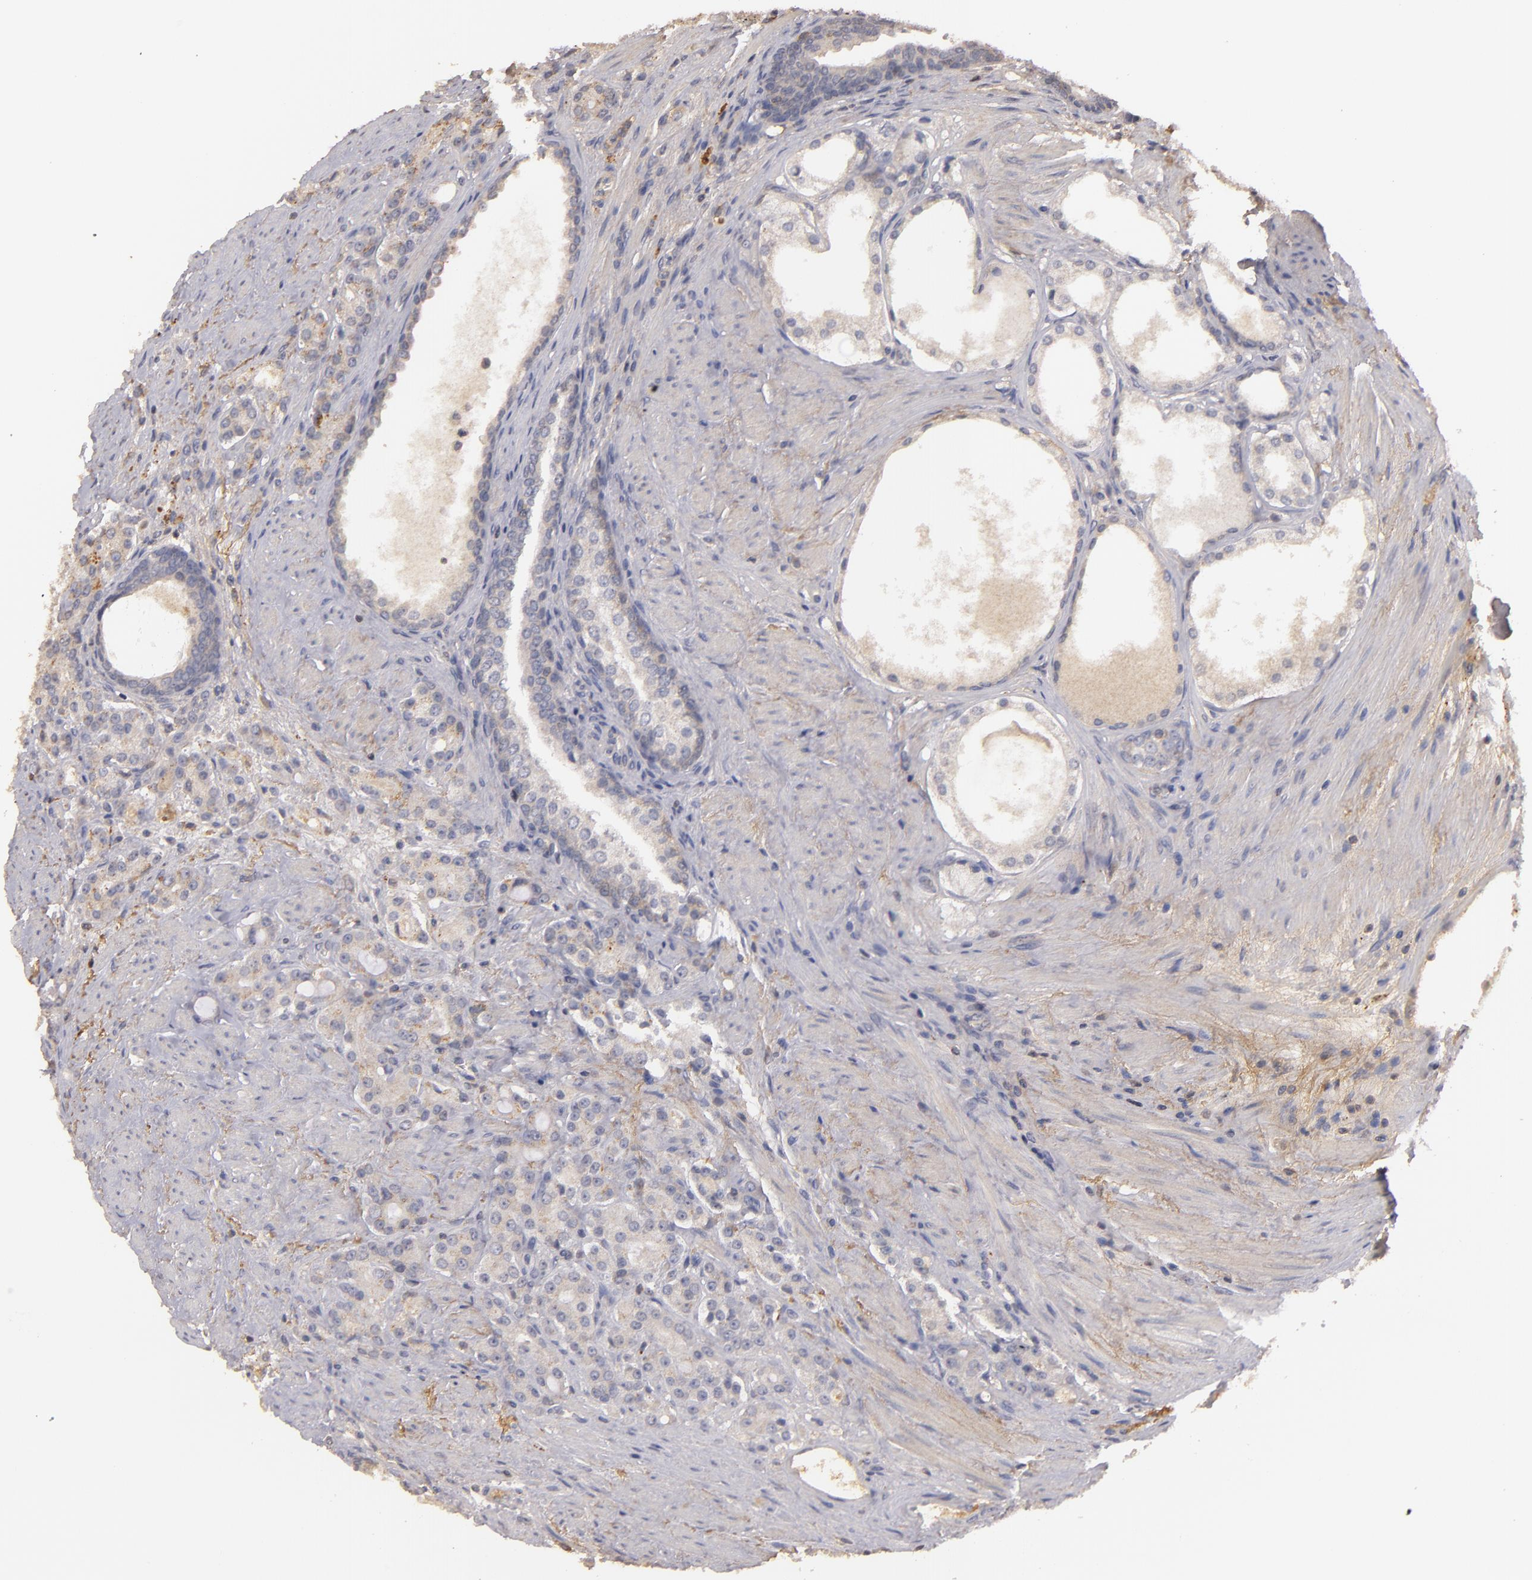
{"staining": {"intensity": "negative", "quantity": "none", "location": "none"}, "tissue": "prostate cancer", "cell_type": "Tumor cells", "image_type": "cancer", "snomed": [{"axis": "morphology", "description": "Adenocarcinoma, Medium grade"}, {"axis": "topography", "description": "Prostate"}], "caption": "Tumor cells show no significant staining in prostate cancer. Brightfield microscopy of IHC stained with DAB (brown) and hematoxylin (blue), captured at high magnification.", "gene": "MBL2", "patient": {"sex": "male", "age": 72}}